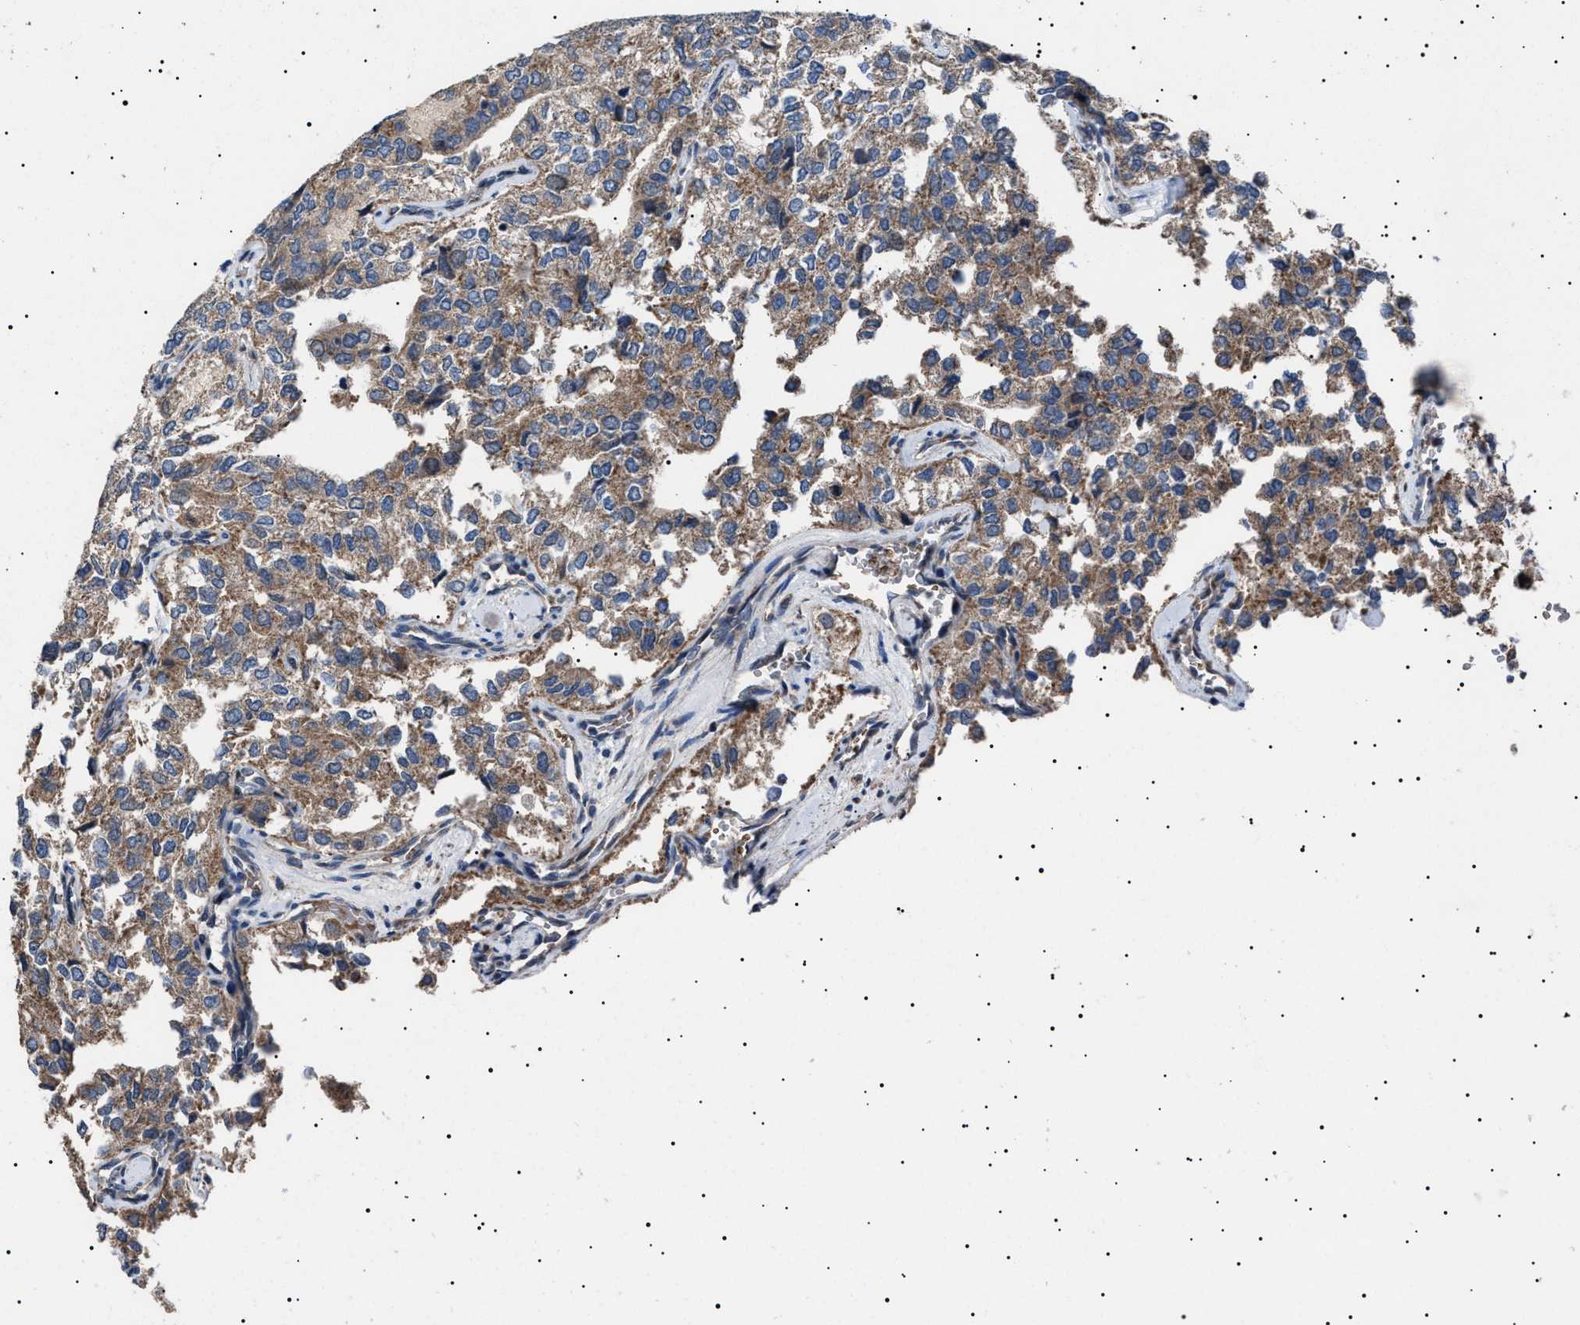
{"staining": {"intensity": "moderate", "quantity": "<25%", "location": "cytoplasmic/membranous"}, "tissue": "thyroid cancer", "cell_type": "Tumor cells", "image_type": "cancer", "snomed": [{"axis": "morphology", "description": "Follicular adenoma carcinoma, NOS"}, {"axis": "topography", "description": "Thyroid gland"}], "caption": "Thyroid follicular adenoma carcinoma stained with a brown dye displays moderate cytoplasmic/membranous positive expression in approximately <25% of tumor cells.", "gene": "PTRH1", "patient": {"sex": "male", "age": 75}}